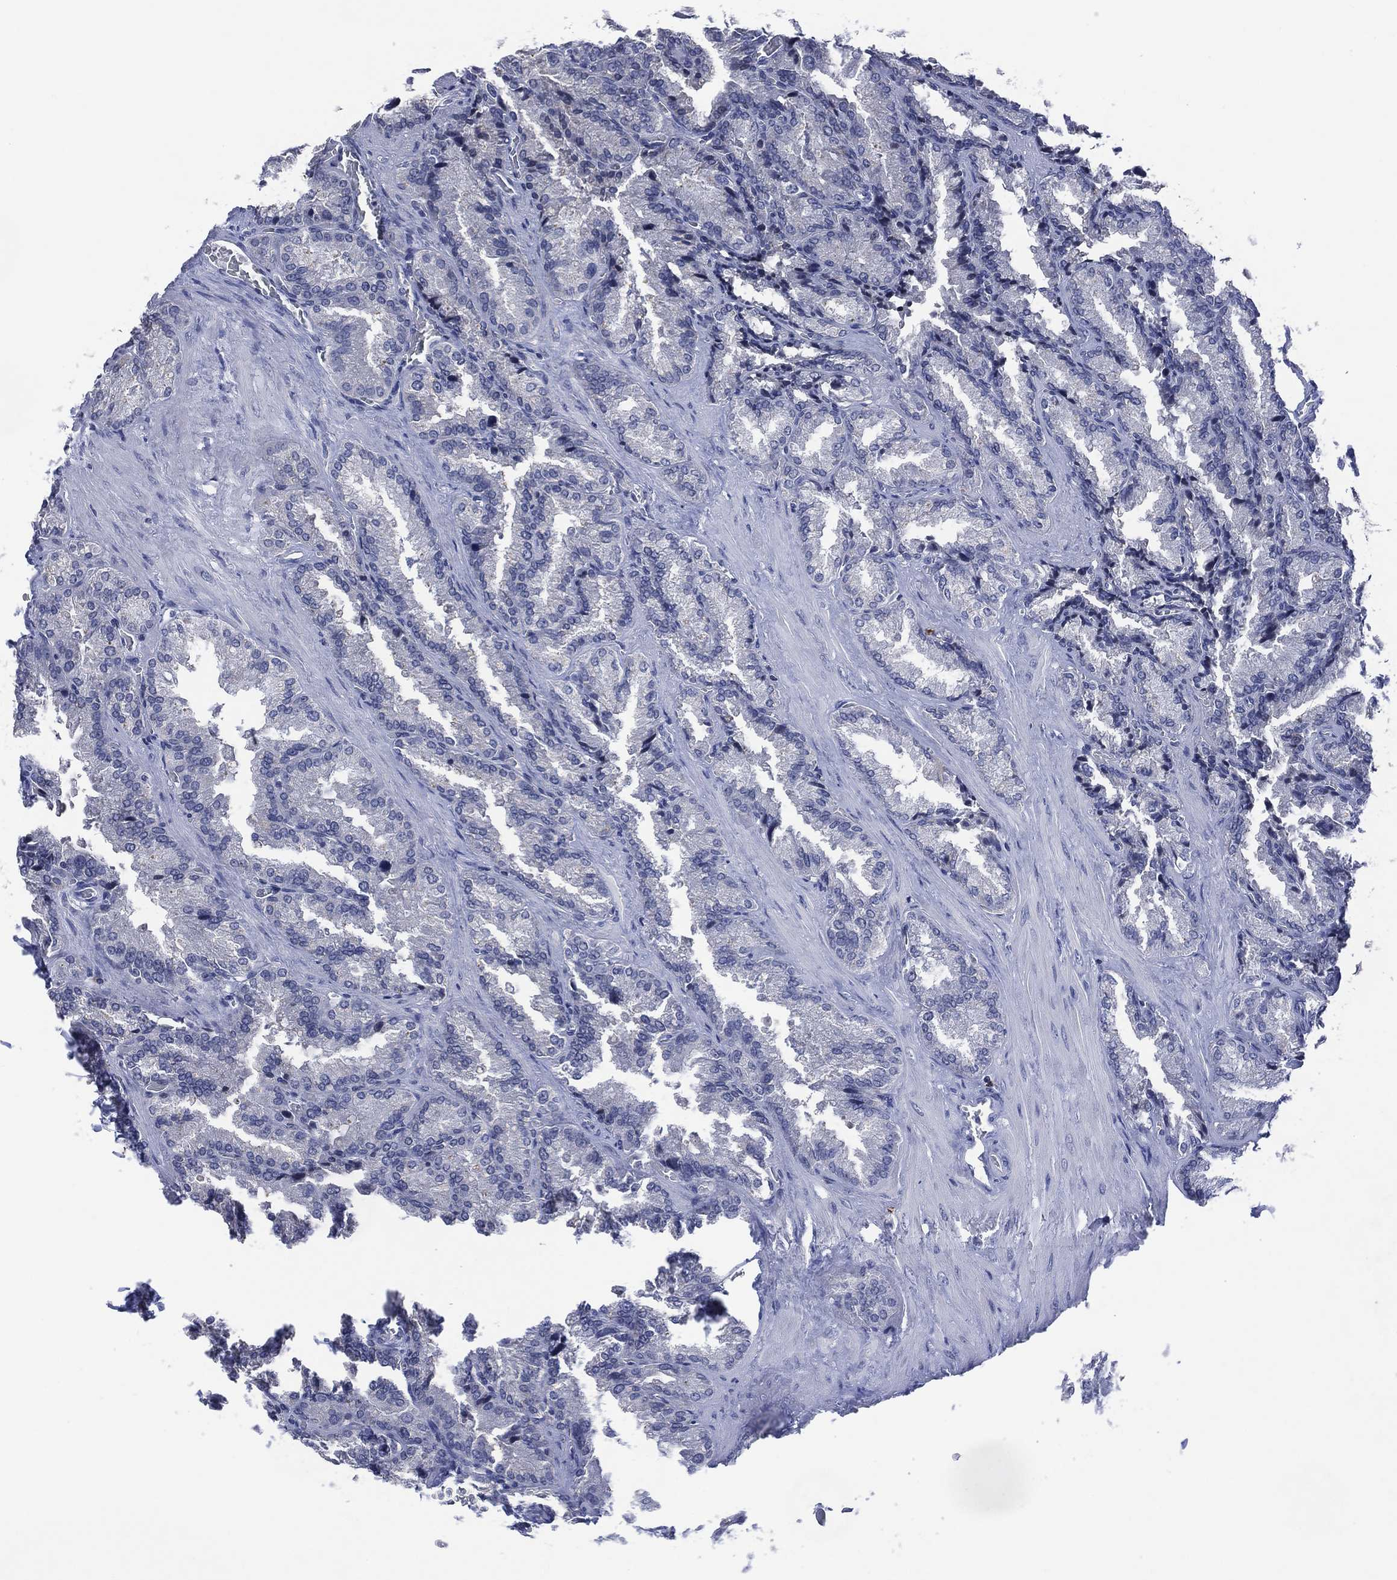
{"staining": {"intensity": "negative", "quantity": "none", "location": "none"}, "tissue": "seminal vesicle", "cell_type": "Glandular cells", "image_type": "normal", "snomed": [{"axis": "morphology", "description": "Normal tissue, NOS"}, {"axis": "topography", "description": "Seminal veicle"}], "caption": "This is an immunohistochemistry micrograph of unremarkable human seminal vesicle. There is no staining in glandular cells.", "gene": "USP26", "patient": {"sex": "male", "age": 37}}